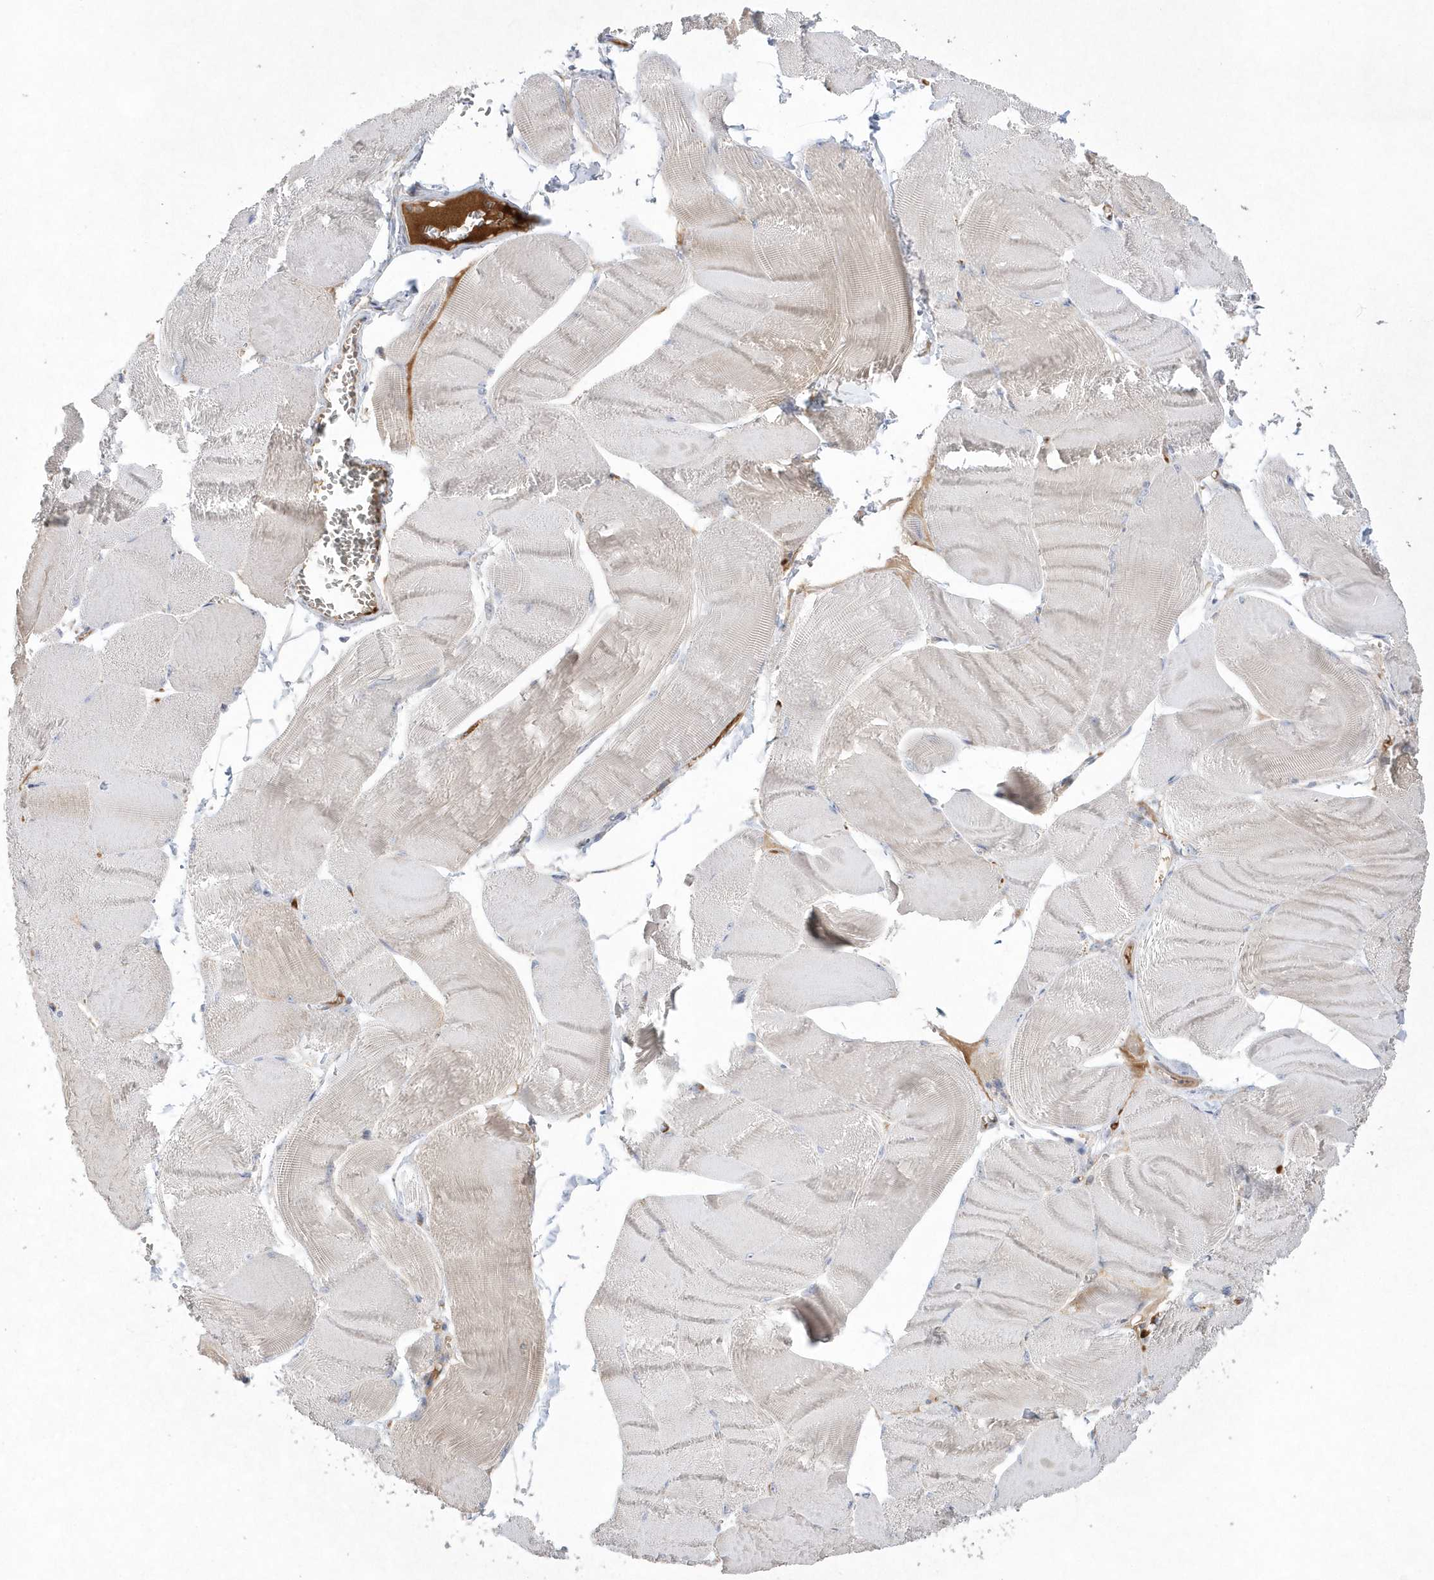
{"staining": {"intensity": "negative", "quantity": "none", "location": "none"}, "tissue": "skeletal muscle", "cell_type": "Myocytes", "image_type": "normal", "snomed": [{"axis": "morphology", "description": "Normal tissue, NOS"}, {"axis": "morphology", "description": "Basal cell carcinoma"}, {"axis": "topography", "description": "Skeletal muscle"}], "caption": "An IHC photomicrograph of normal skeletal muscle is shown. There is no staining in myocytes of skeletal muscle. (Brightfield microscopy of DAB IHC at high magnification).", "gene": "TMEM132B", "patient": {"sex": "female", "age": 64}}